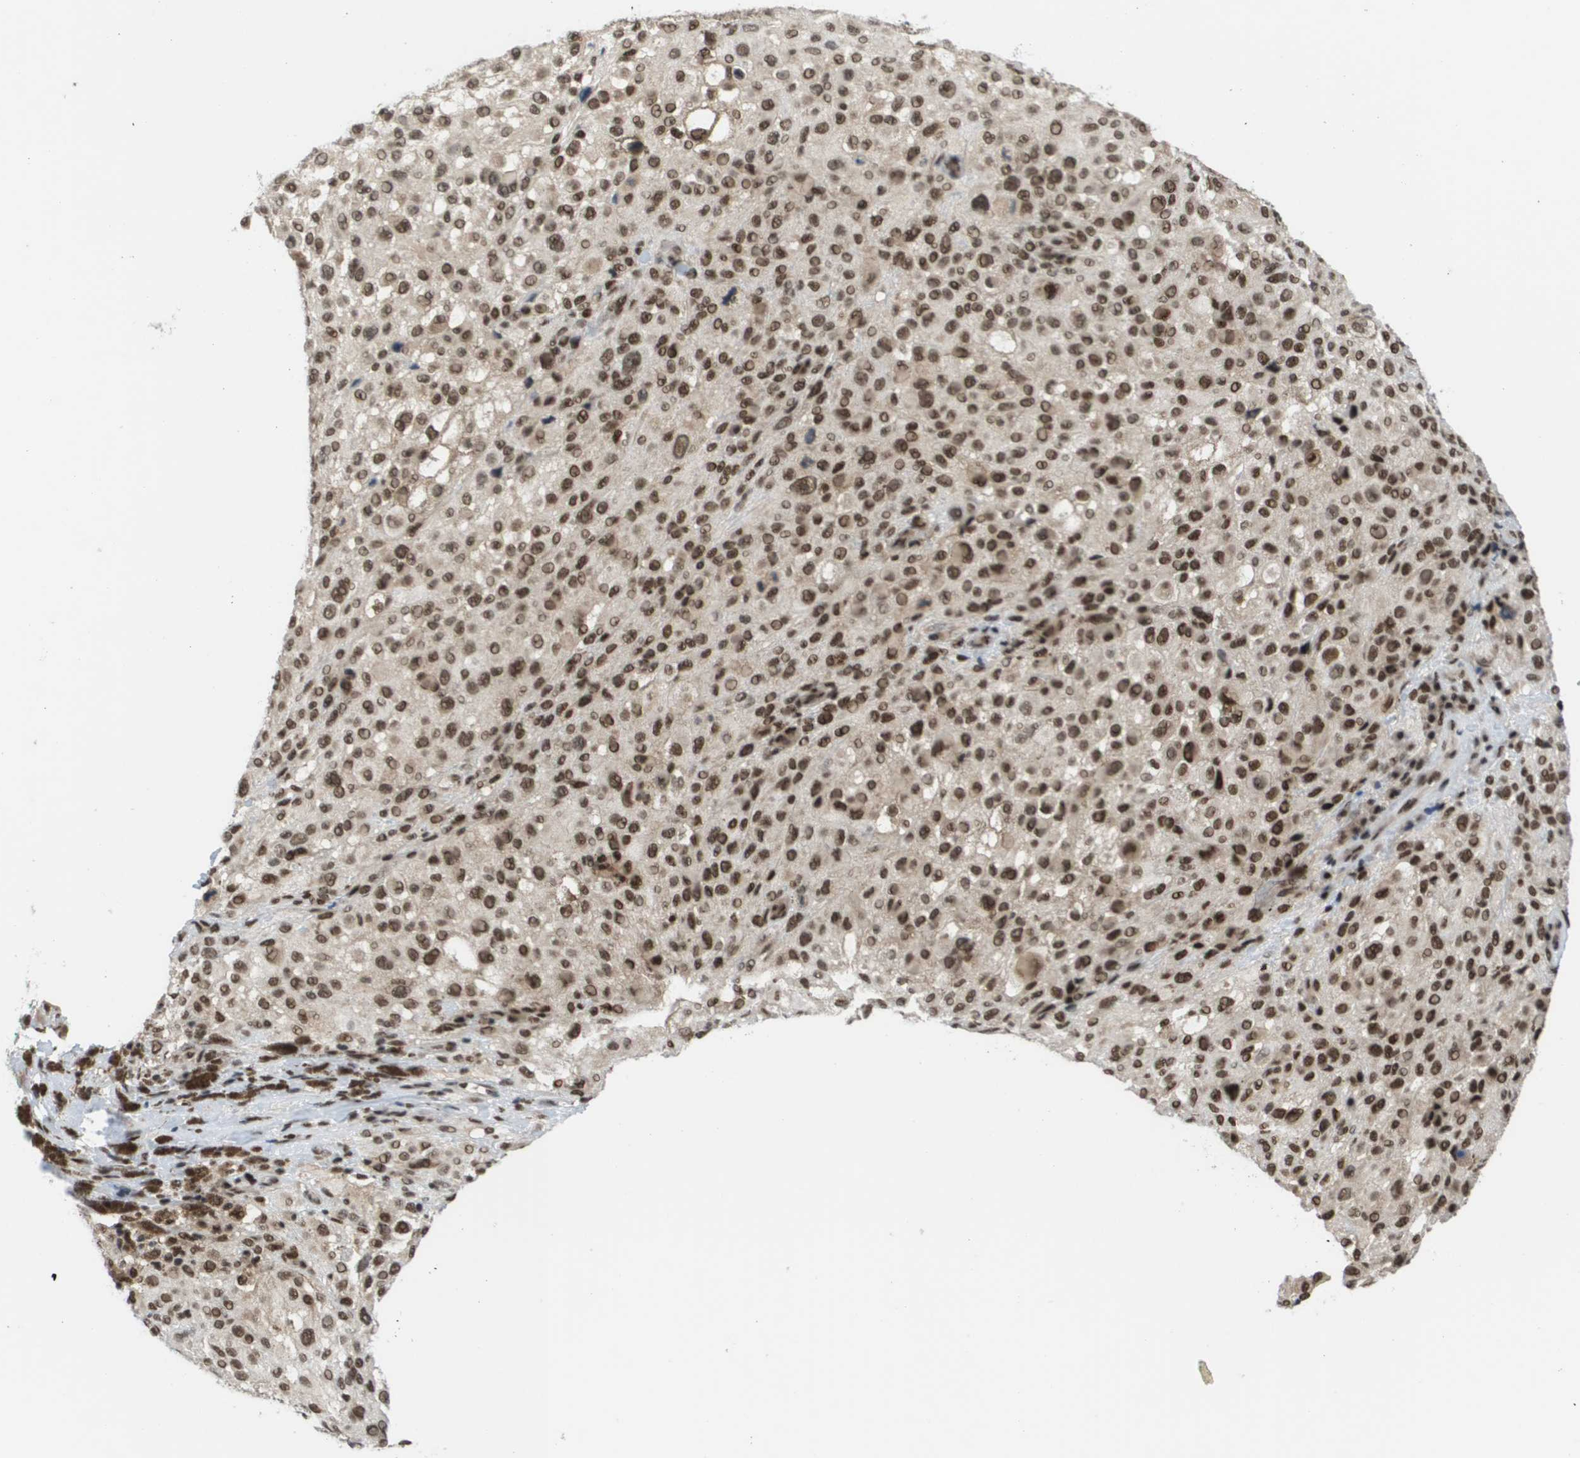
{"staining": {"intensity": "moderate", "quantity": ">75%", "location": "nuclear"}, "tissue": "melanoma", "cell_type": "Tumor cells", "image_type": "cancer", "snomed": [{"axis": "morphology", "description": "Necrosis, NOS"}, {"axis": "morphology", "description": "Malignant melanoma, NOS"}, {"axis": "topography", "description": "Skin"}], "caption": "Moderate nuclear positivity for a protein is identified in approximately >75% of tumor cells of melanoma using IHC.", "gene": "PRCC", "patient": {"sex": "female", "age": 87}}